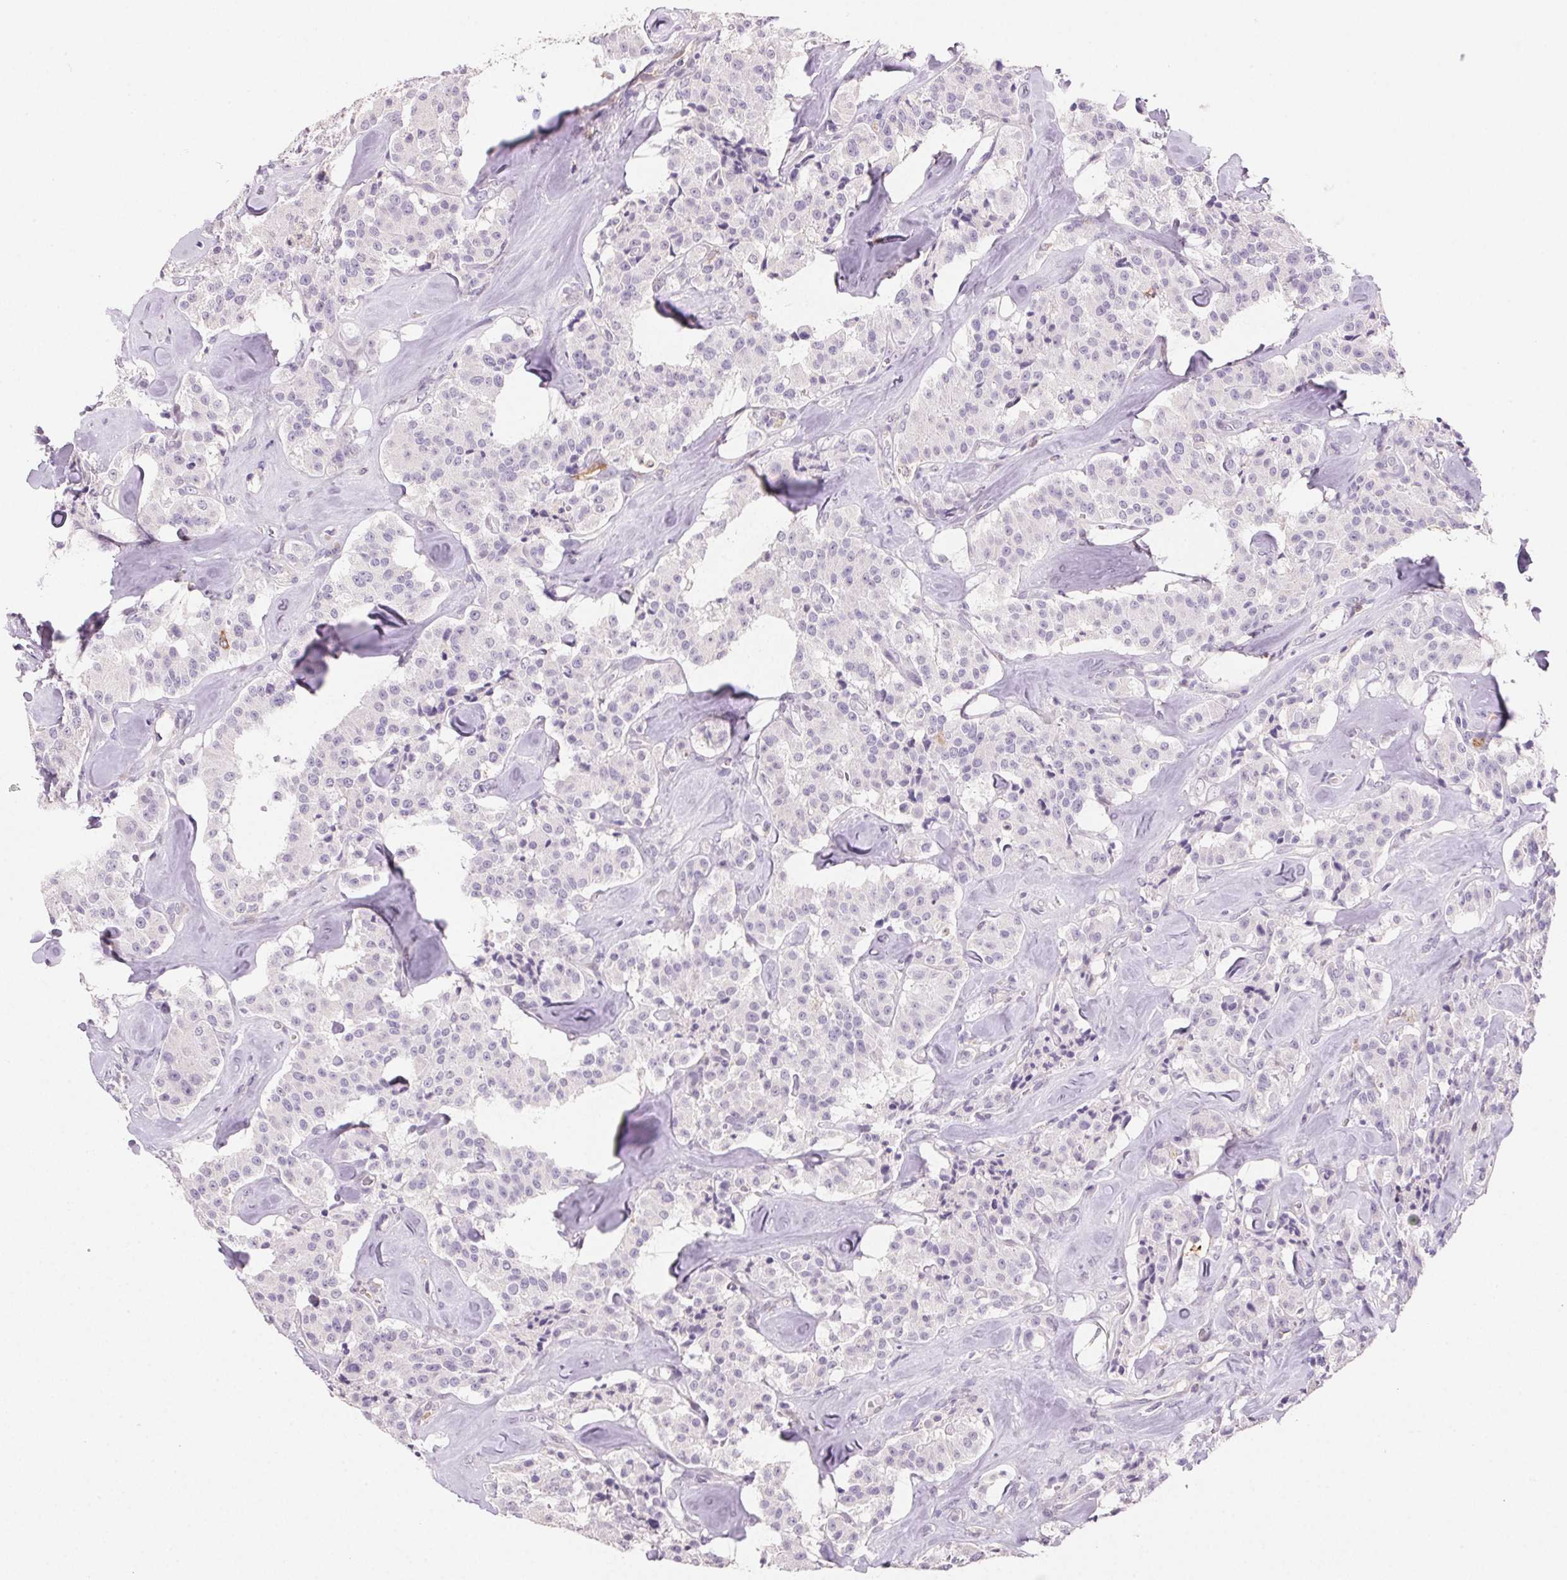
{"staining": {"intensity": "negative", "quantity": "none", "location": "none"}, "tissue": "carcinoid", "cell_type": "Tumor cells", "image_type": "cancer", "snomed": [{"axis": "morphology", "description": "Carcinoid, malignant, NOS"}, {"axis": "topography", "description": "Pancreas"}], "caption": "Tumor cells are negative for brown protein staining in carcinoid. Brightfield microscopy of immunohistochemistry (IHC) stained with DAB (brown) and hematoxylin (blue), captured at high magnification.", "gene": "GBP1", "patient": {"sex": "male", "age": 41}}